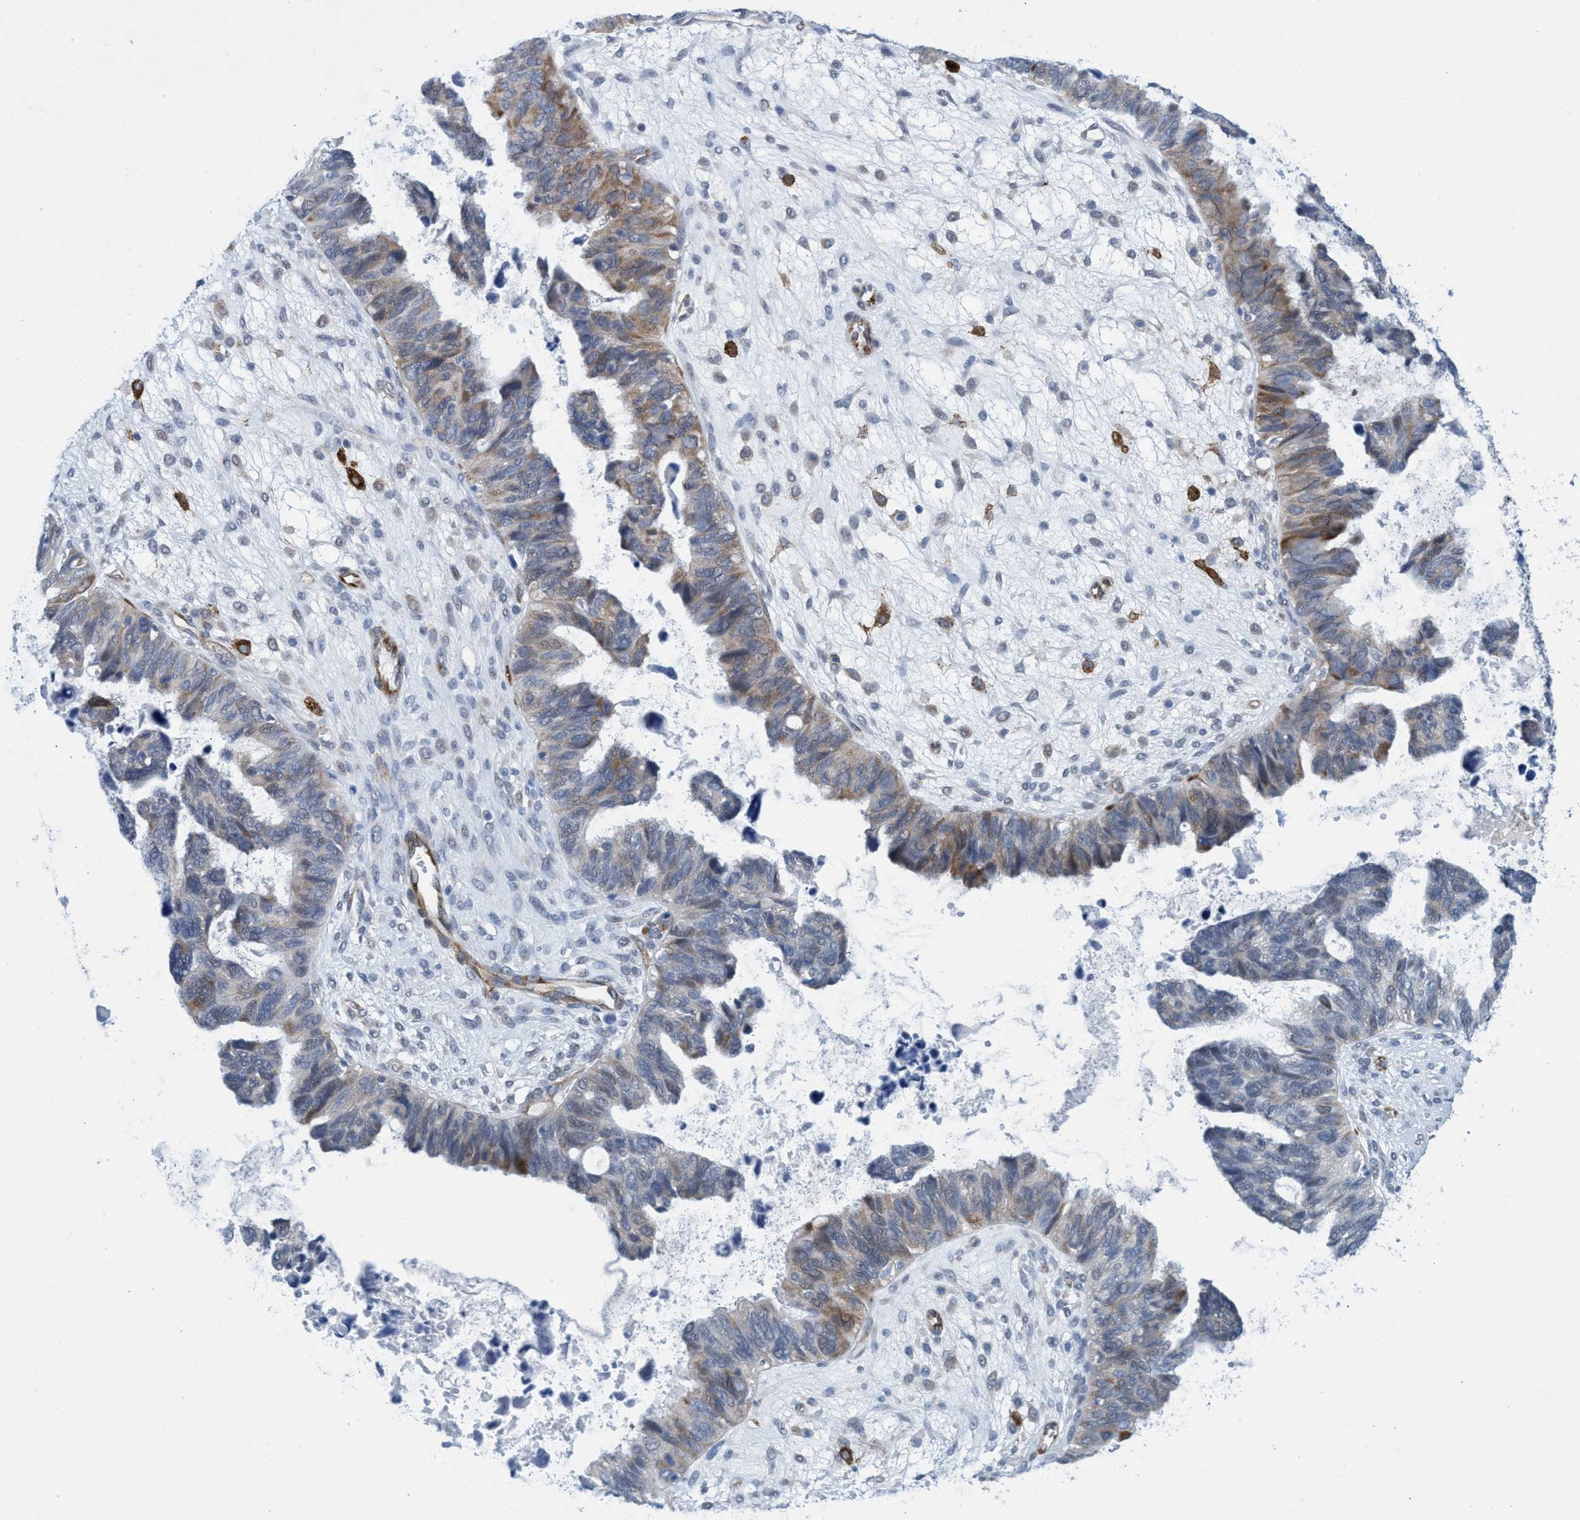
{"staining": {"intensity": "weak", "quantity": "<25%", "location": "cytoplasmic/membranous"}, "tissue": "ovarian cancer", "cell_type": "Tumor cells", "image_type": "cancer", "snomed": [{"axis": "morphology", "description": "Cystadenocarcinoma, serous, NOS"}, {"axis": "topography", "description": "Ovary"}], "caption": "High magnification brightfield microscopy of serous cystadenocarcinoma (ovarian) stained with DAB (3,3'-diaminobenzidine) (brown) and counterstained with hematoxylin (blue): tumor cells show no significant positivity.", "gene": "SLC43A2", "patient": {"sex": "female", "age": 79}}